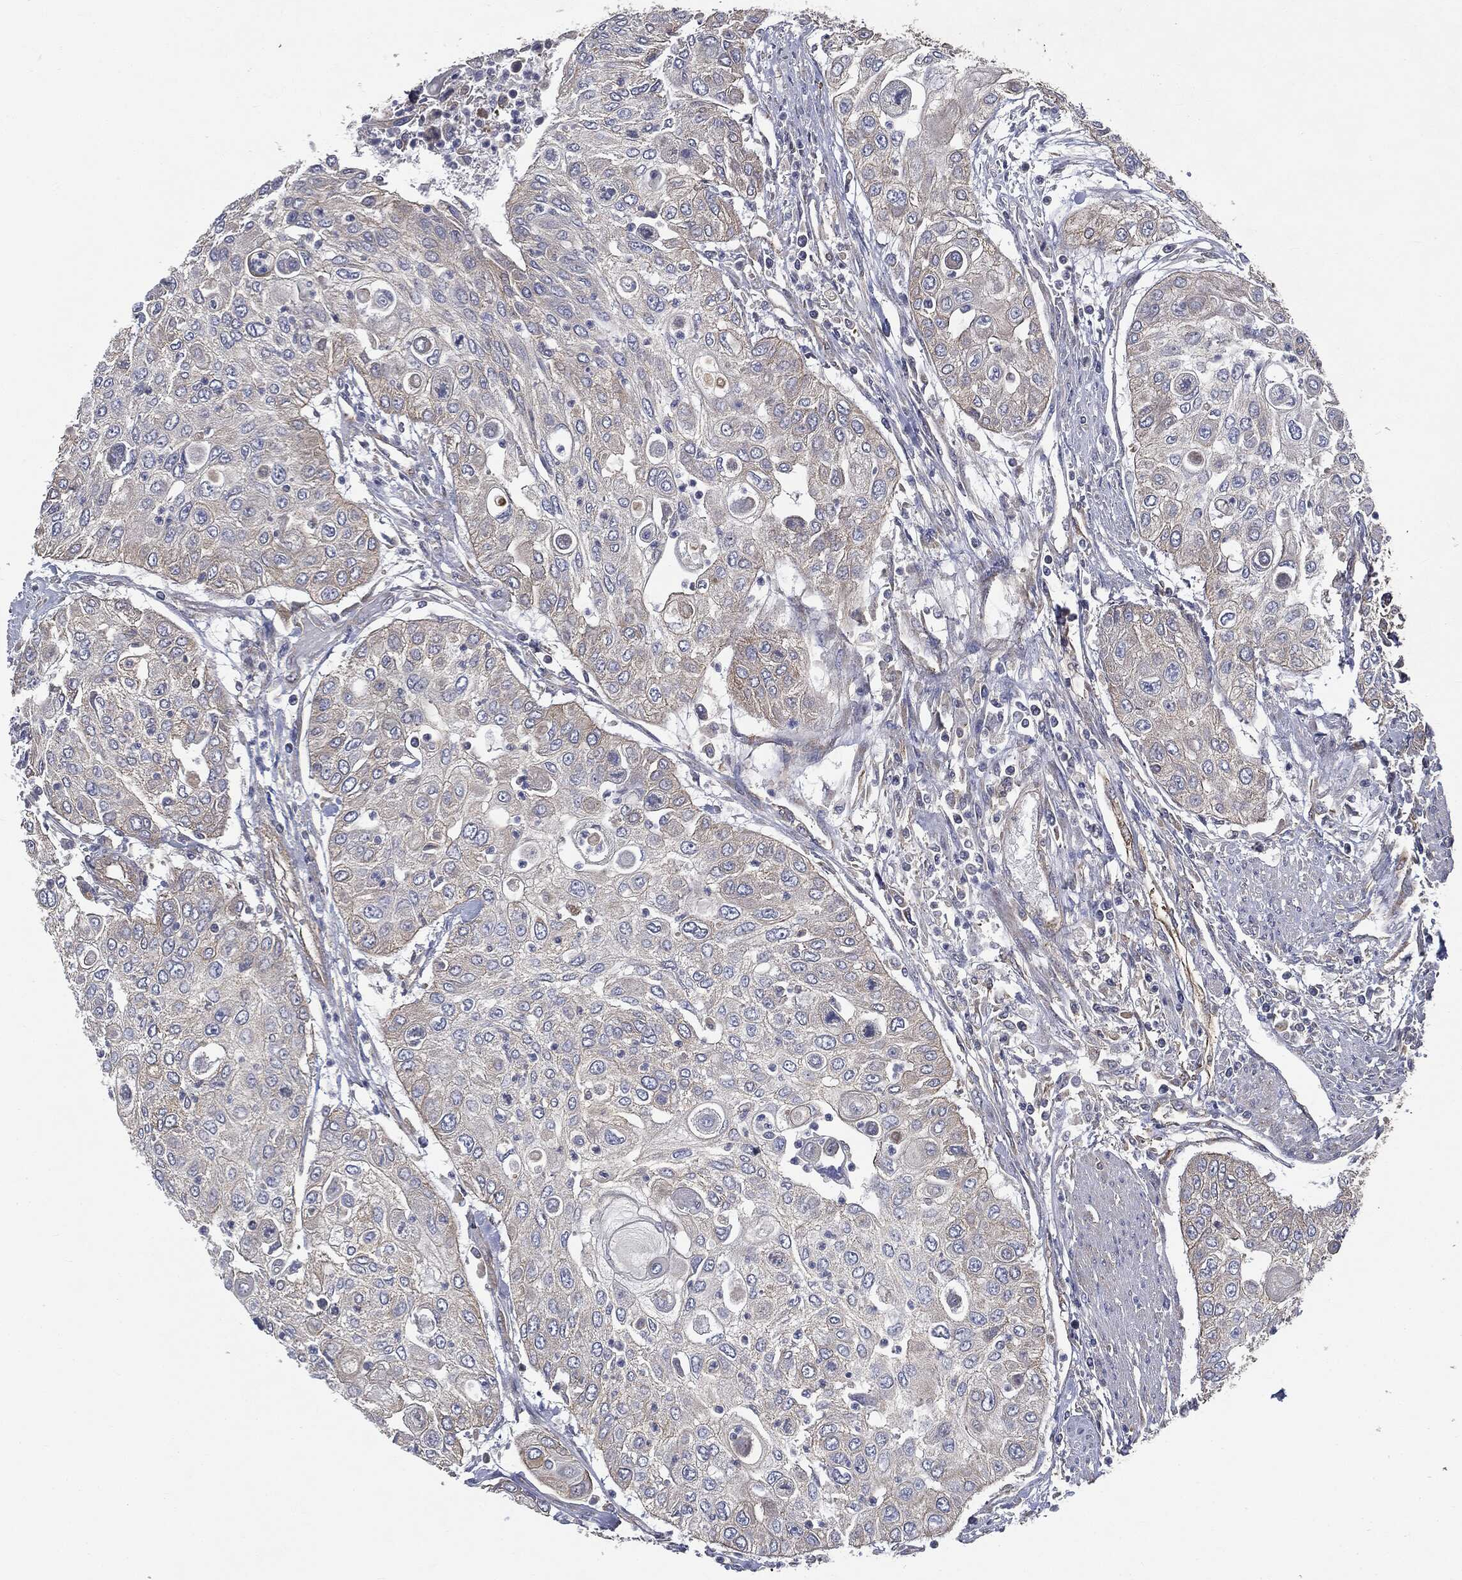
{"staining": {"intensity": "weak", "quantity": "<25%", "location": "cytoplasmic/membranous"}, "tissue": "urothelial cancer", "cell_type": "Tumor cells", "image_type": "cancer", "snomed": [{"axis": "morphology", "description": "Urothelial carcinoma, High grade"}, {"axis": "topography", "description": "Urinary bladder"}], "caption": "IHC of human urothelial carcinoma (high-grade) exhibits no staining in tumor cells.", "gene": "EPS15L1", "patient": {"sex": "female", "age": 79}}